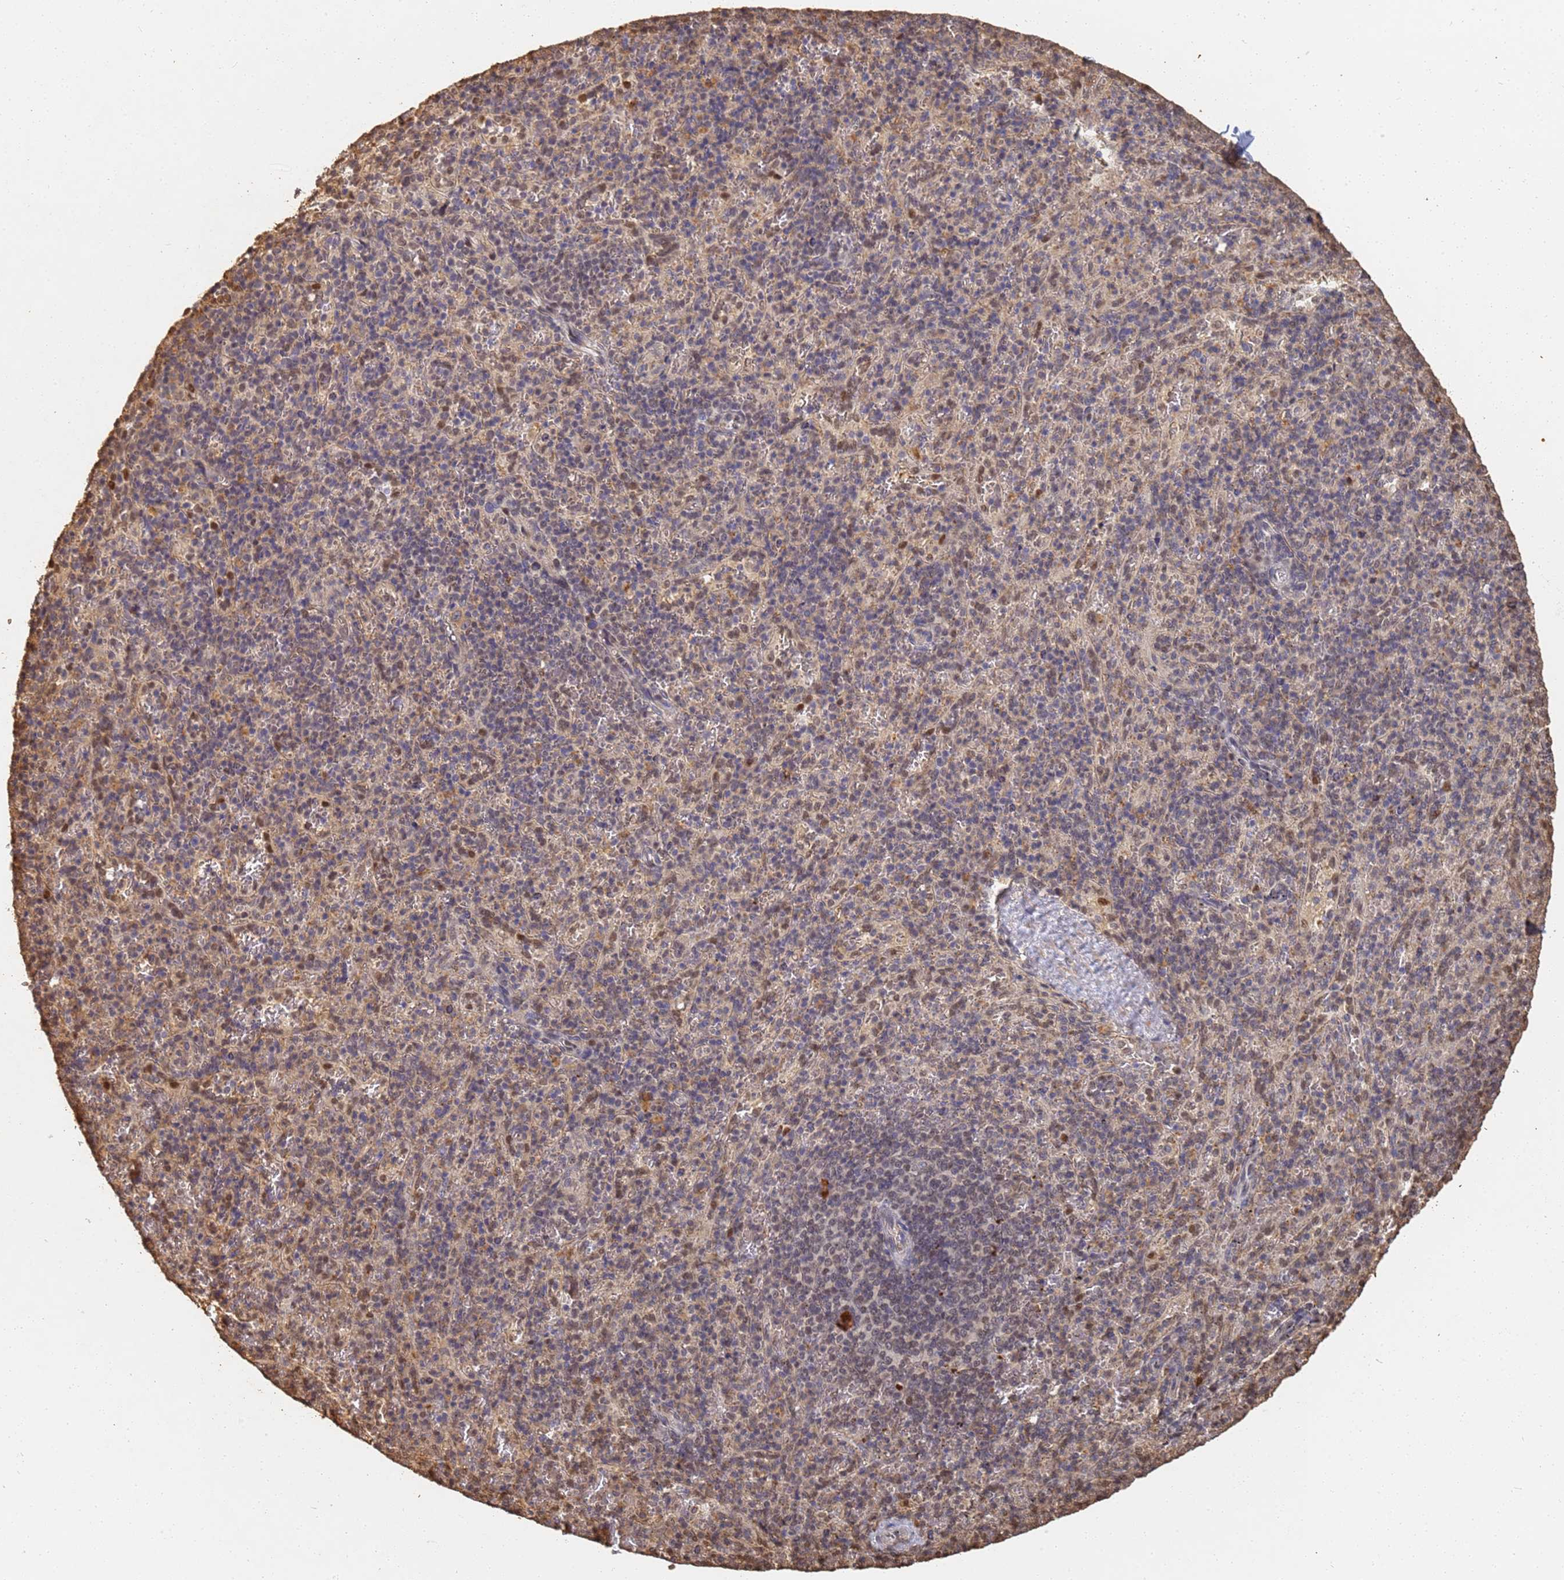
{"staining": {"intensity": "moderate", "quantity": "<25%", "location": "nuclear"}, "tissue": "spleen", "cell_type": "Cells in red pulp", "image_type": "normal", "snomed": [{"axis": "morphology", "description": "Normal tissue, NOS"}, {"axis": "topography", "description": "Spleen"}], "caption": "Spleen stained with DAB (3,3'-diaminobenzidine) immunohistochemistry (IHC) reveals low levels of moderate nuclear positivity in approximately <25% of cells in red pulp.", "gene": "JAK2", "patient": {"sex": "male", "age": 82}}